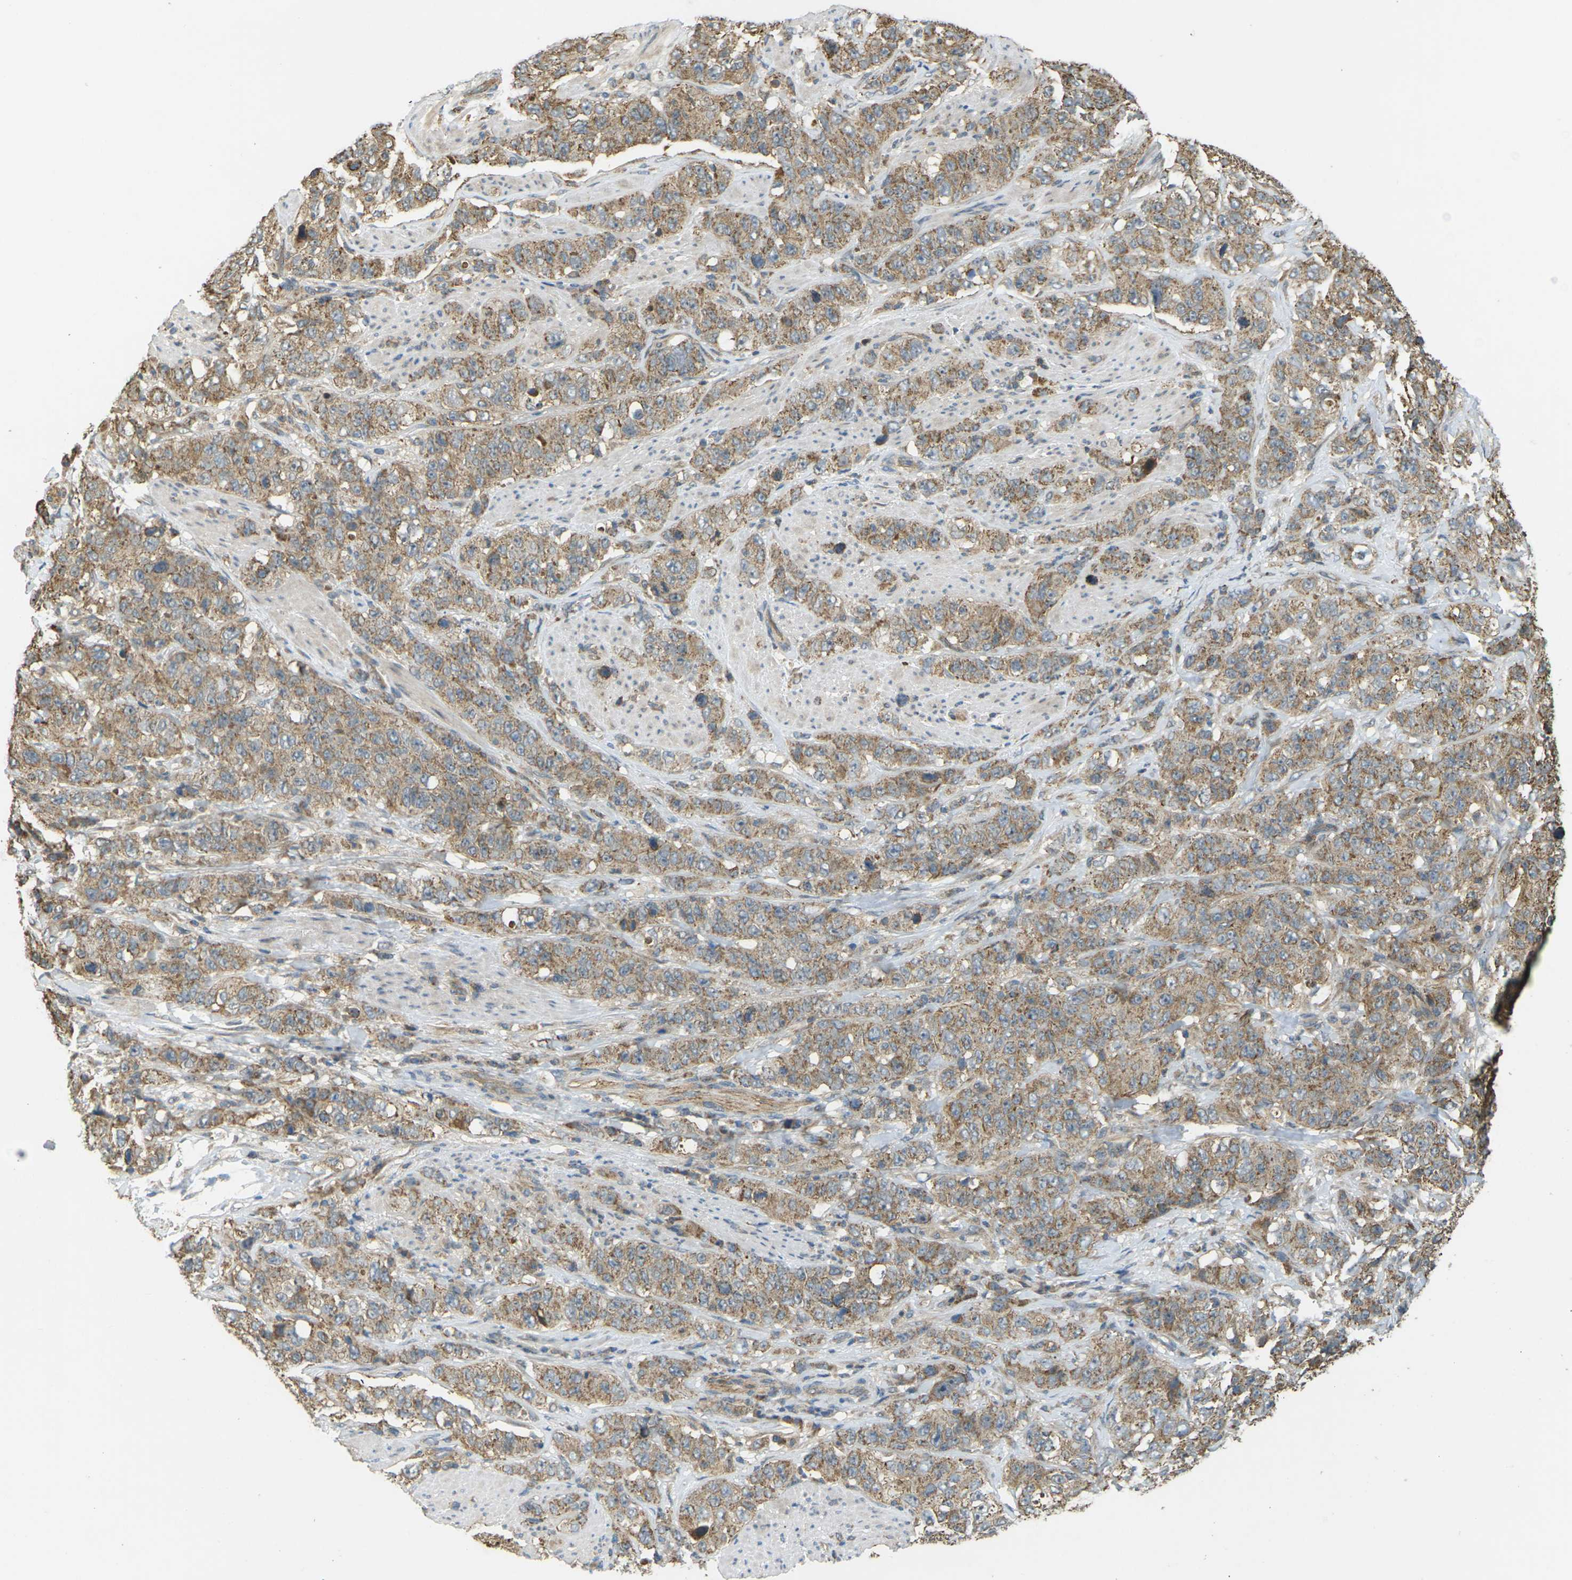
{"staining": {"intensity": "moderate", "quantity": ">75%", "location": "cytoplasmic/membranous"}, "tissue": "stomach cancer", "cell_type": "Tumor cells", "image_type": "cancer", "snomed": [{"axis": "morphology", "description": "Adenocarcinoma, NOS"}, {"axis": "topography", "description": "Stomach"}], "caption": "Immunohistochemical staining of human stomach adenocarcinoma demonstrates medium levels of moderate cytoplasmic/membranous staining in about >75% of tumor cells. (brown staining indicates protein expression, while blue staining denotes nuclei).", "gene": "KSR1", "patient": {"sex": "male", "age": 48}}